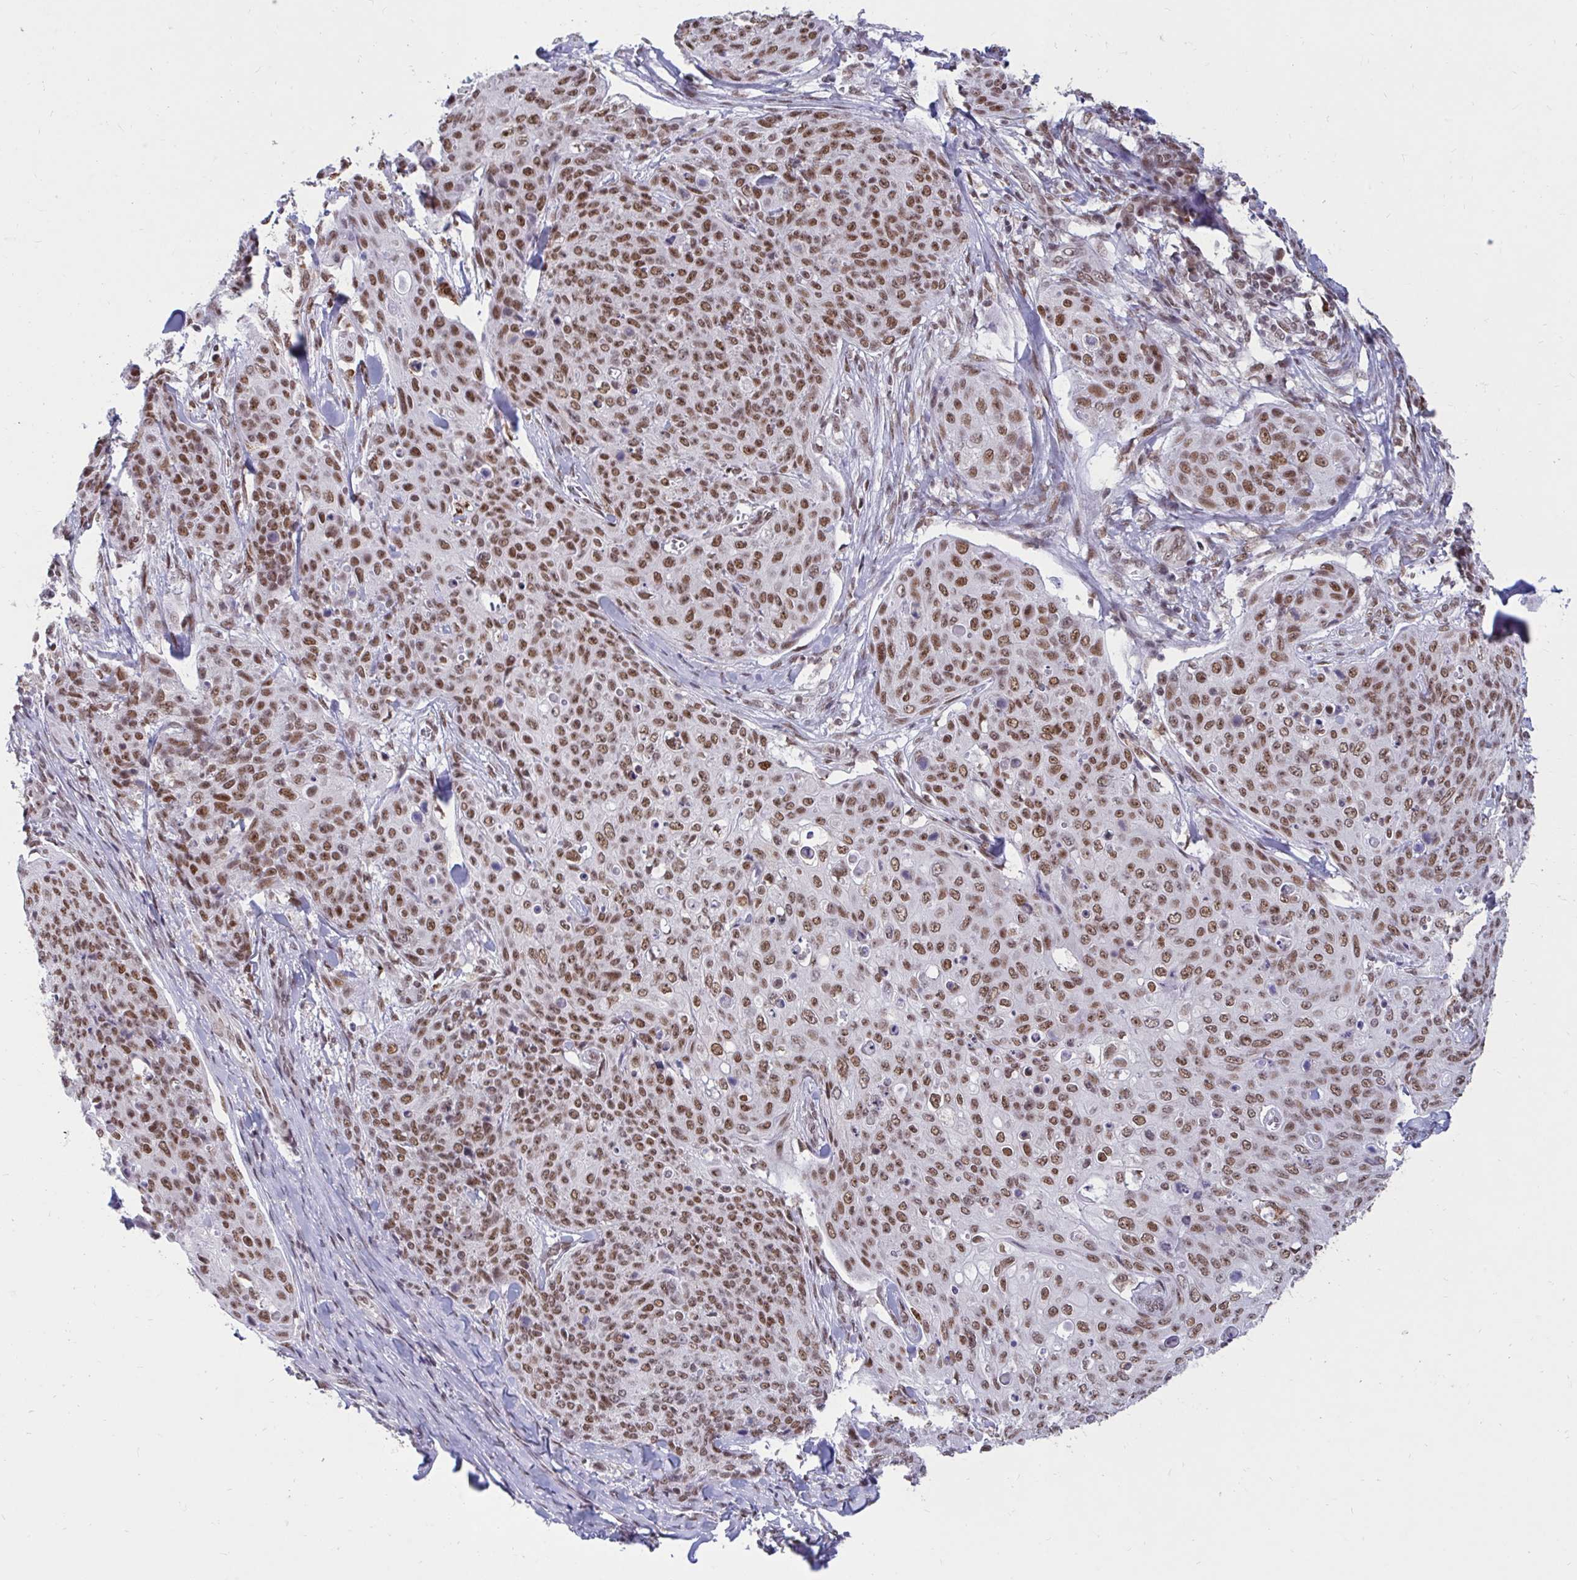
{"staining": {"intensity": "moderate", "quantity": ">75%", "location": "nuclear"}, "tissue": "skin cancer", "cell_type": "Tumor cells", "image_type": "cancer", "snomed": [{"axis": "morphology", "description": "Squamous cell carcinoma, NOS"}, {"axis": "topography", "description": "Skin"}, {"axis": "topography", "description": "Vulva"}], "caption": "Tumor cells display medium levels of moderate nuclear positivity in approximately >75% of cells in skin cancer. The staining was performed using DAB (3,3'-diaminobenzidine), with brown indicating positive protein expression. Nuclei are stained blue with hematoxylin.", "gene": "PHF10", "patient": {"sex": "female", "age": 85}}